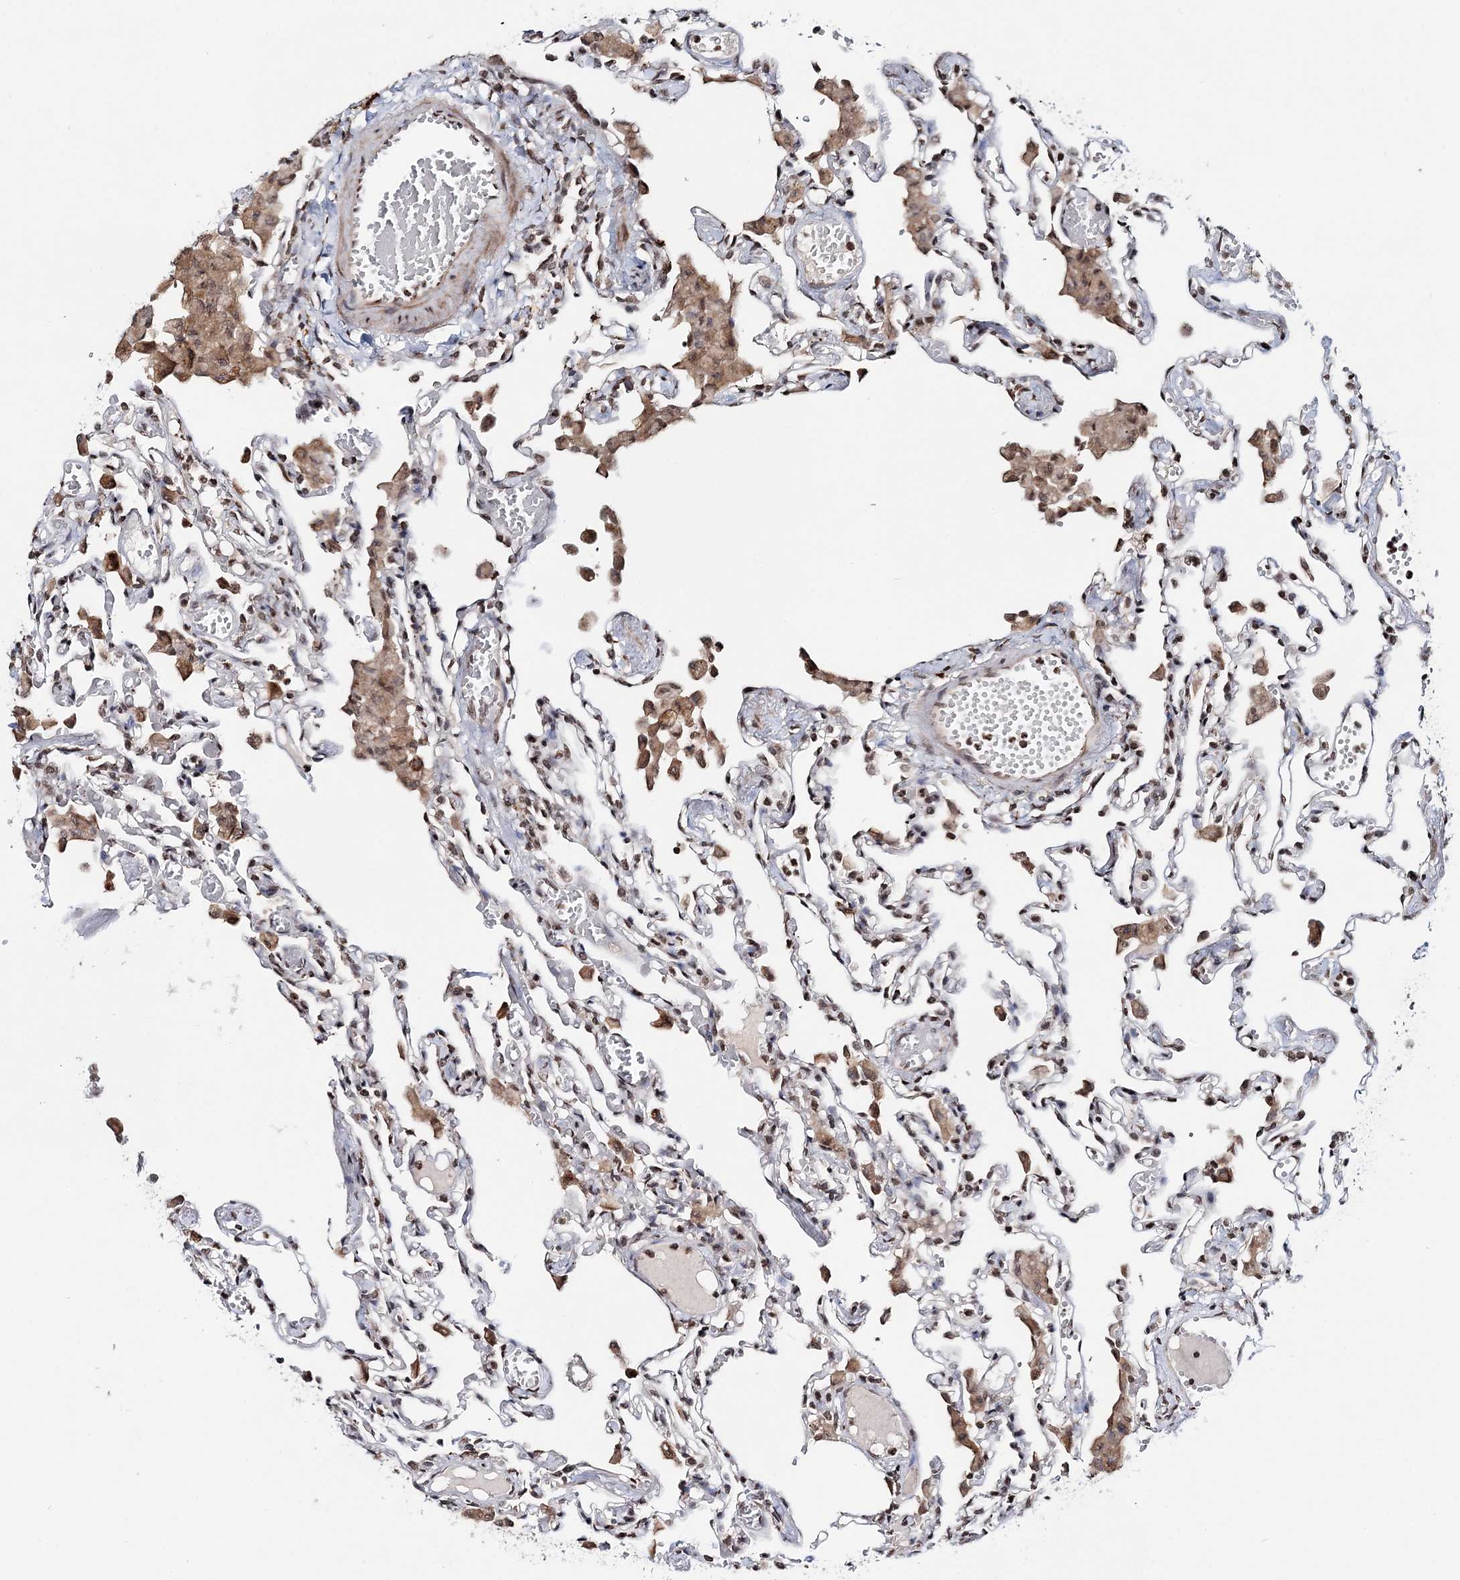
{"staining": {"intensity": "moderate", "quantity": "25%-75%", "location": "cytoplasmic/membranous,nuclear"}, "tissue": "lung", "cell_type": "Alveolar cells", "image_type": "normal", "snomed": [{"axis": "morphology", "description": "Normal tissue, NOS"}, {"axis": "topography", "description": "Bronchus"}, {"axis": "topography", "description": "Lung"}], "caption": "An image of lung stained for a protein shows moderate cytoplasmic/membranous,nuclear brown staining in alveolar cells. (Stains: DAB in brown, nuclei in blue, Microscopy: brightfield microscopy at high magnification).", "gene": "SOWAHB", "patient": {"sex": "female", "age": 49}}